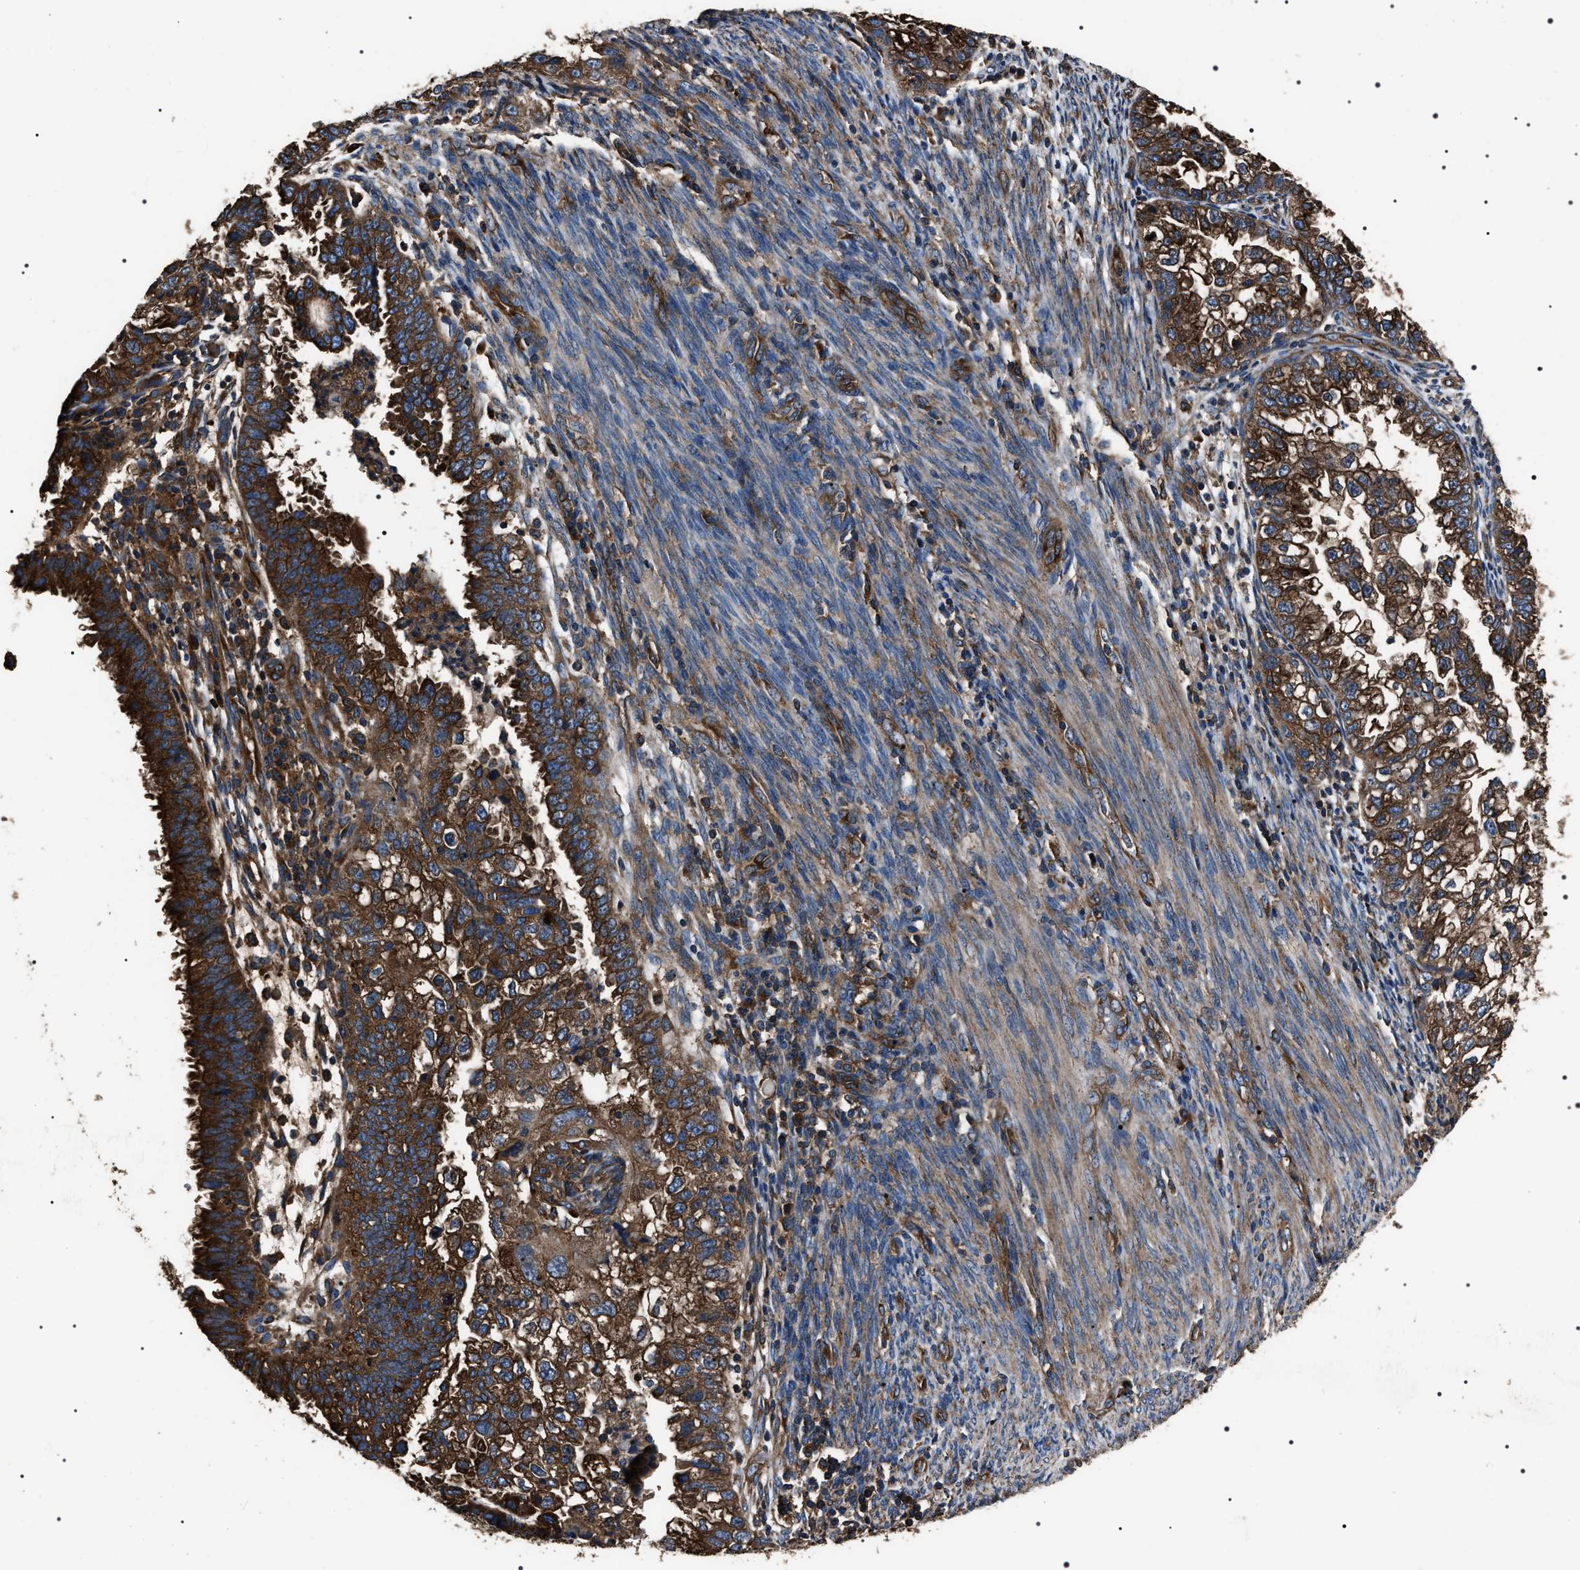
{"staining": {"intensity": "strong", "quantity": ">75%", "location": "cytoplasmic/membranous"}, "tissue": "endometrial cancer", "cell_type": "Tumor cells", "image_type": "cancer", "snomed": [{"axis": "morphology", "description": "Adenocarcinoma, NOS"}, {"axis": "topography", "description": "Endometrium"}], "caption": "Tumor cells demonstrate high levels of strong cytoplasmic/membranous positivity in approximately >75% of cells in human endometrial cancer. (Brightfield microscopy of DAB IHC at high magnification).", "gene": "HSCB", "patient": {"sex": "female", "age": 85}}